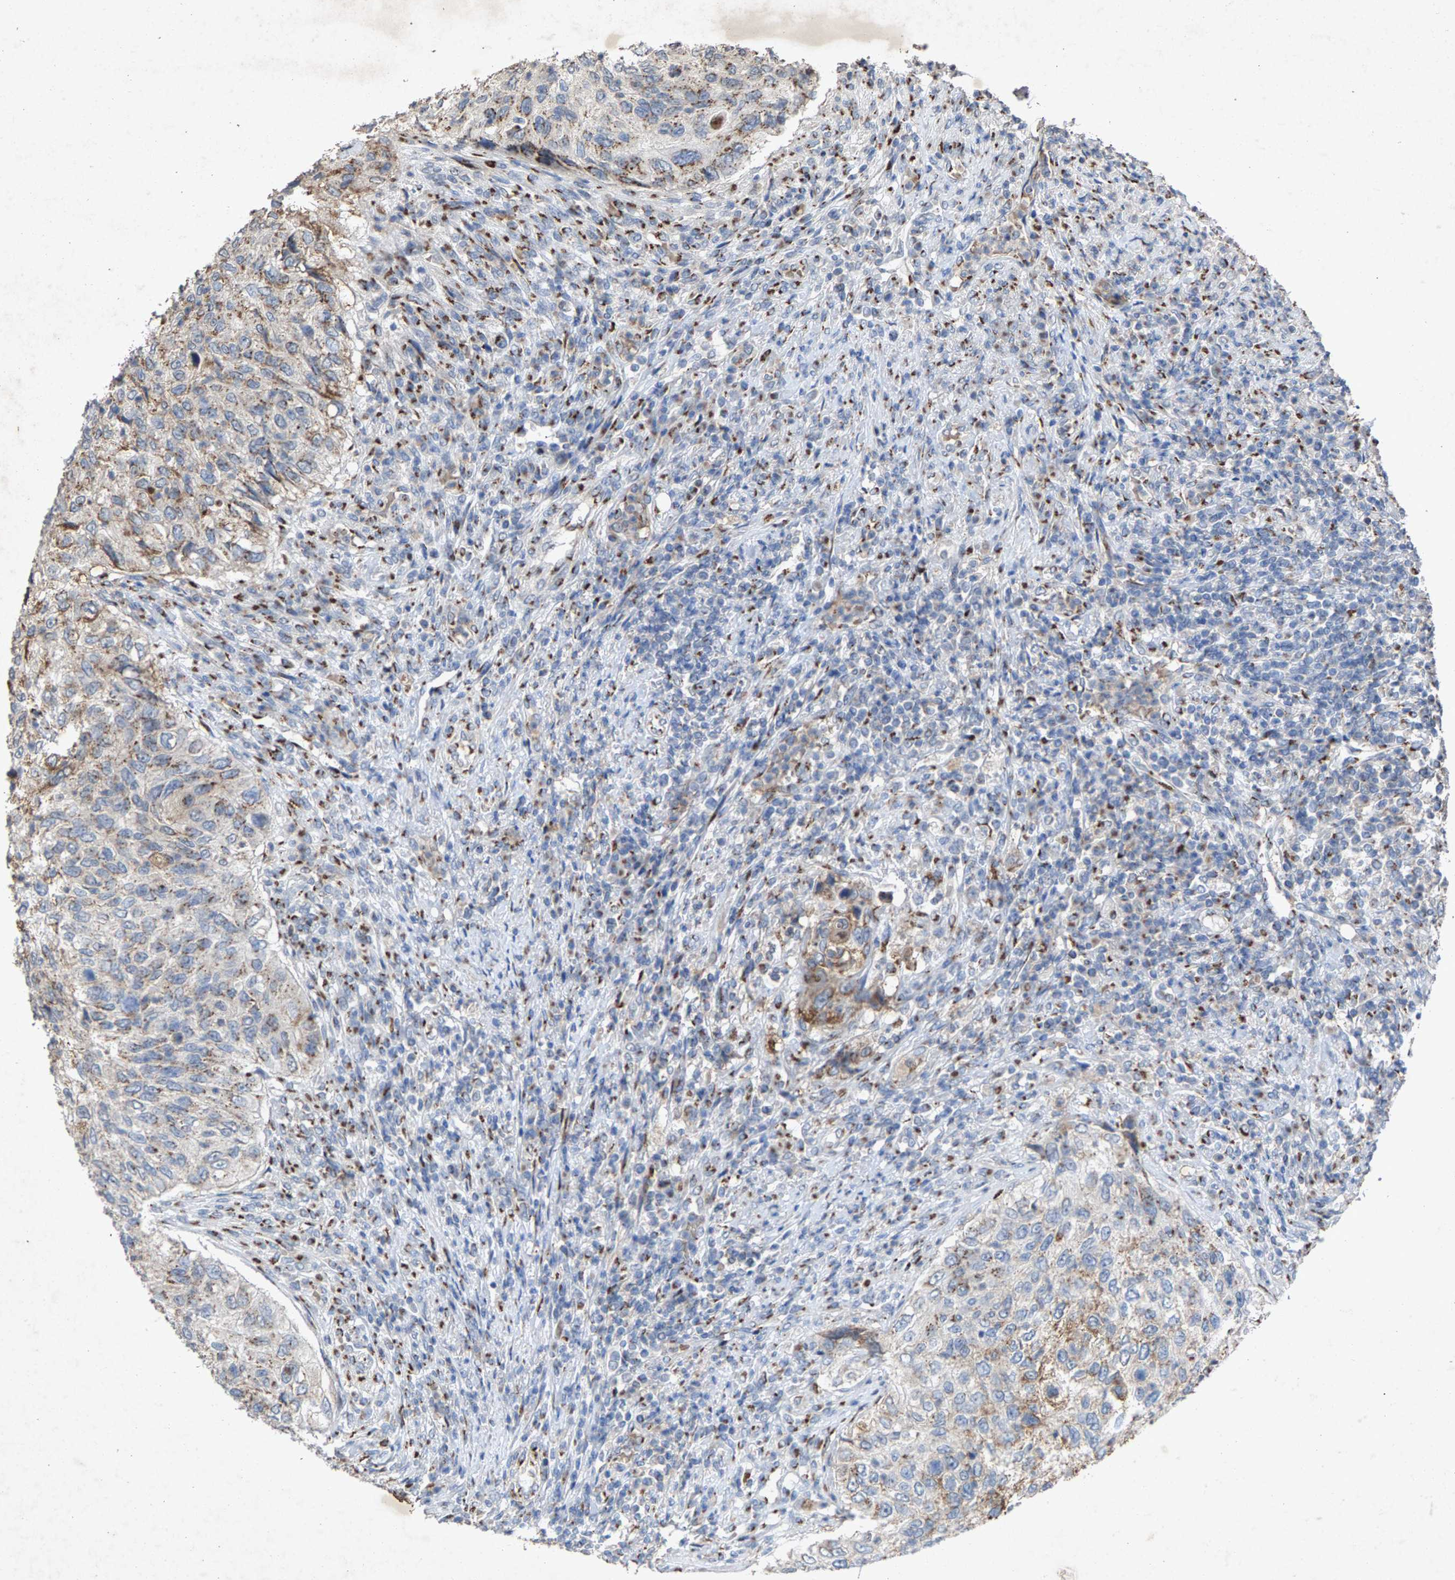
{"staining": {"intensity": "weak", "quantity": ">75%", "location": "cytoplasmic/membranous"}, "tissue": "urothelial cancer", "cell_type": "Tumor cells", "image_type": "cancer", "snomed": [{"axis": "morphology", "description": "Urothelial carcinoma, High grade"}, {"axis": "topography", "description": "Urinary bladder"}], "caption": "High-grade urothelial carcinoma stained with DAB IHC reveals low levels of weak cytoplasmic/membranous positivity in approximately >75% of tumor cells.", "gene": "MAN2A1", "patient": {"sex": "female", "age": 60}}